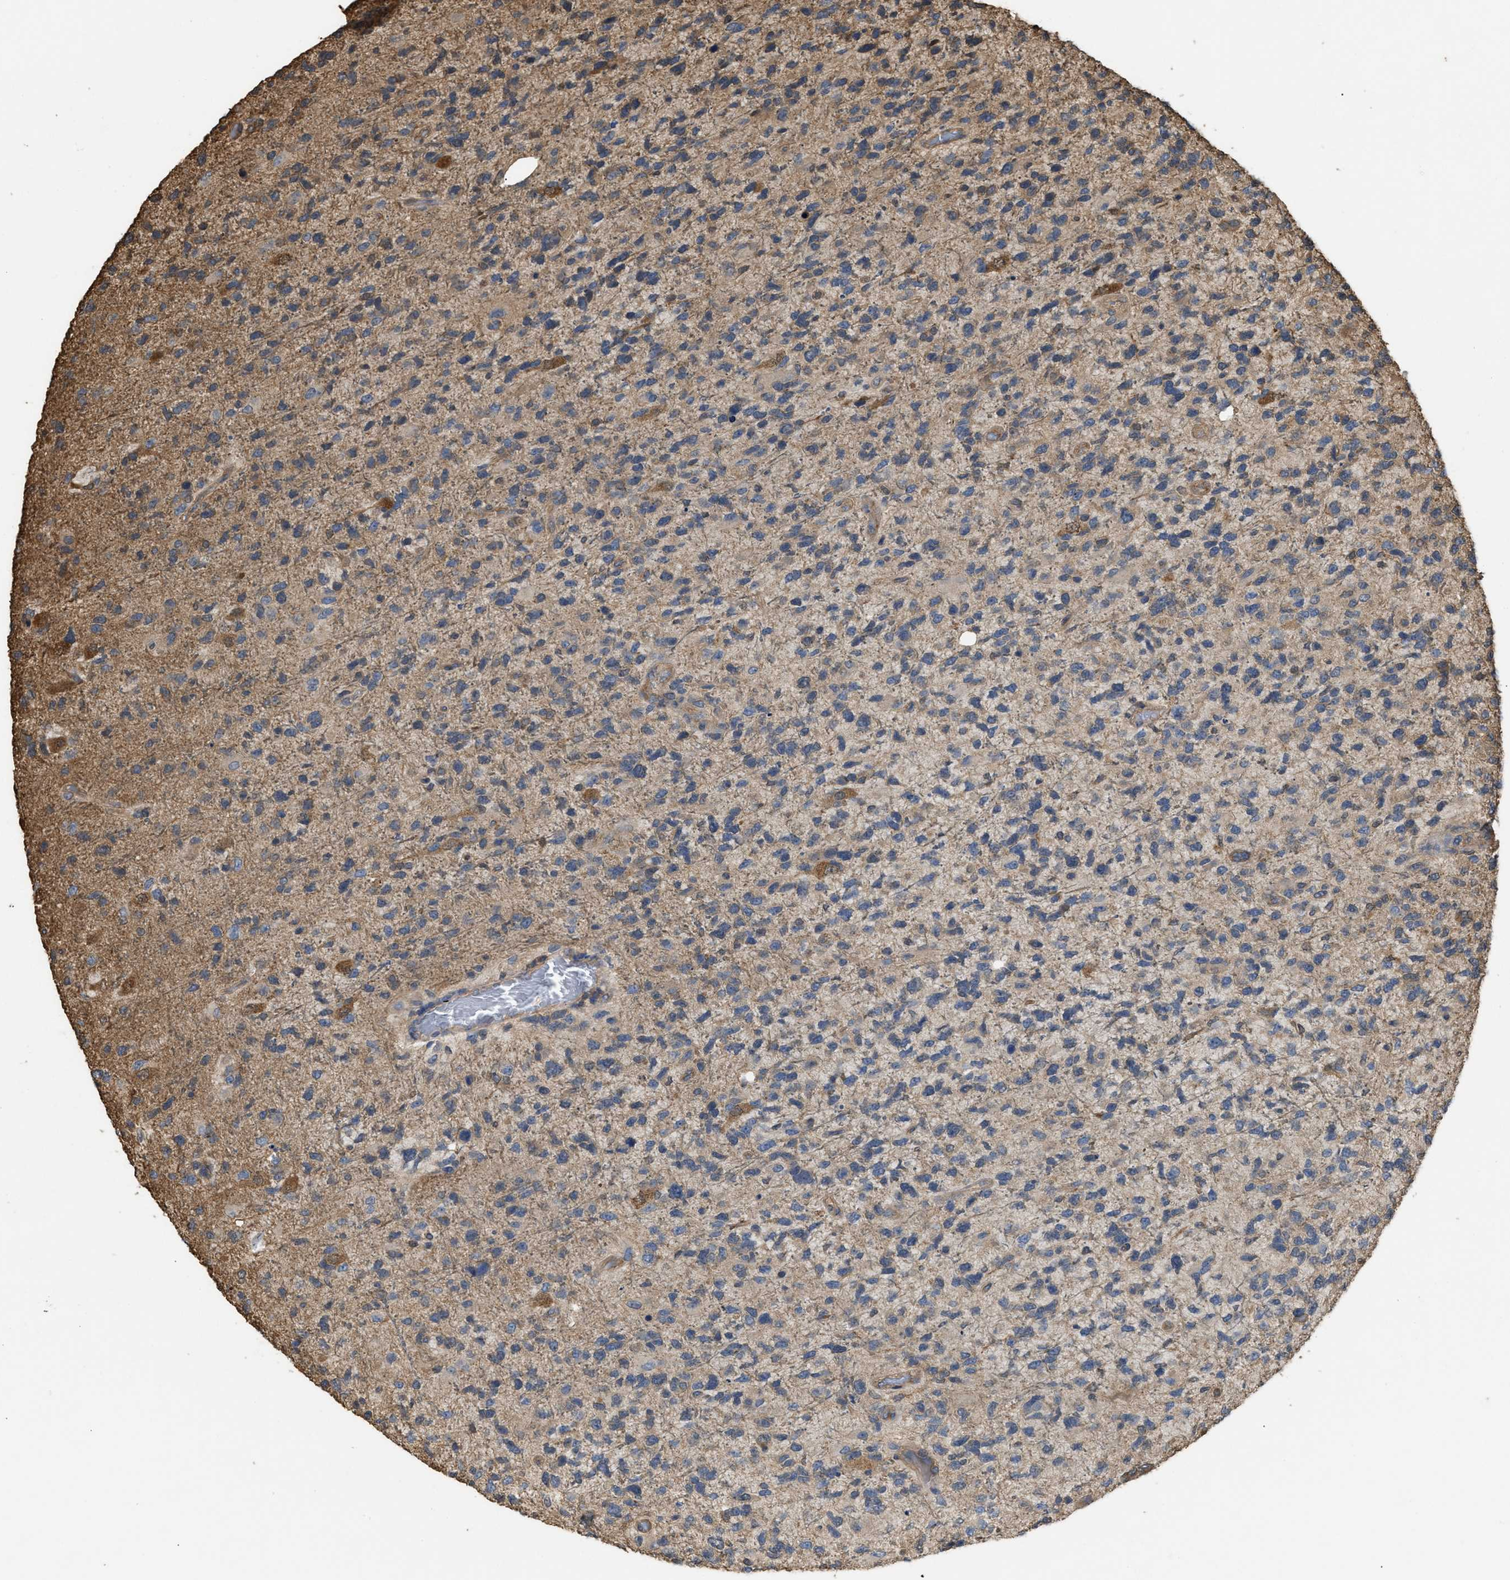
{"staining": {"intensity": "weak", "quantity": ">75%", "location": "cytoplasmic/membranous"}, "tissue": "glioma", "cell_type": "Tumor cells", "image_type": "cancer", "snomed": [{"axis": "morphology", "description": "Glioma, malignant, High grade"}, {"axis": "topography", "description": "Brain"}], "caption": "Protein staining of glioma tissue reveals weak cytoplasmic/membranous expression in approximately >75% of tumor cells.", "gene": "CALM1", "patient": {"sex": "female", "age": 58}}